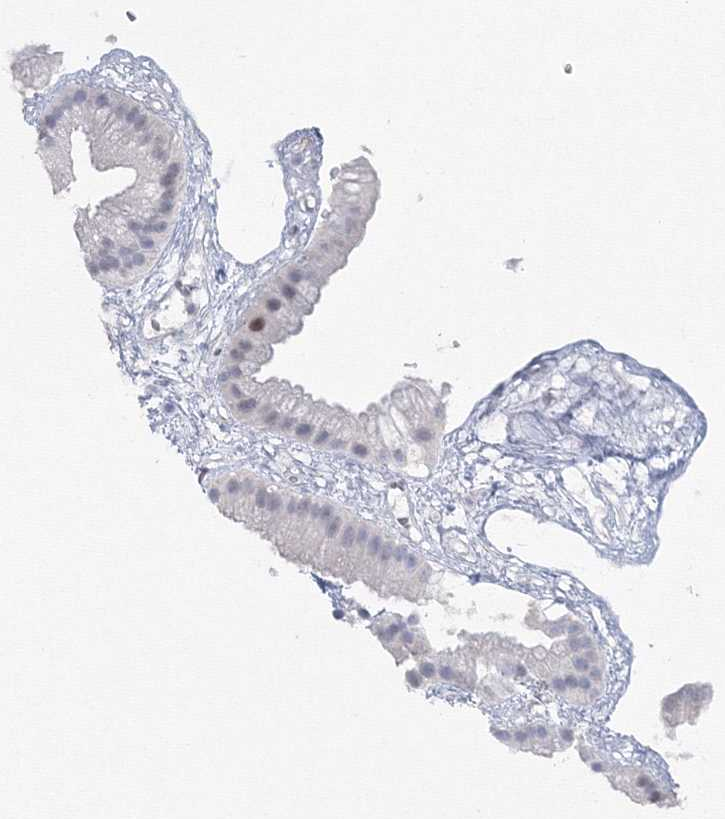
{"staining": {"intensity": "weak", "quantity": "<25%", "location": "nuclear"}, "tissue": "gallbladder", "cell_type": "Glandular cells", "image_type": "normal", "snomed": [{"axis": "morphology", "description": "Normal tissue, NOS"}, {"axis": "topography", "description": "Gallbladder"}], "caption": "Normal gallbladder was stained to show a protein in brown. There is no significant expression in glandular cells. (DAB immunohistochemistry (IHC), high magnification).", "gene": "GCKR", "patient": {"sex": "female", "age": 64}}